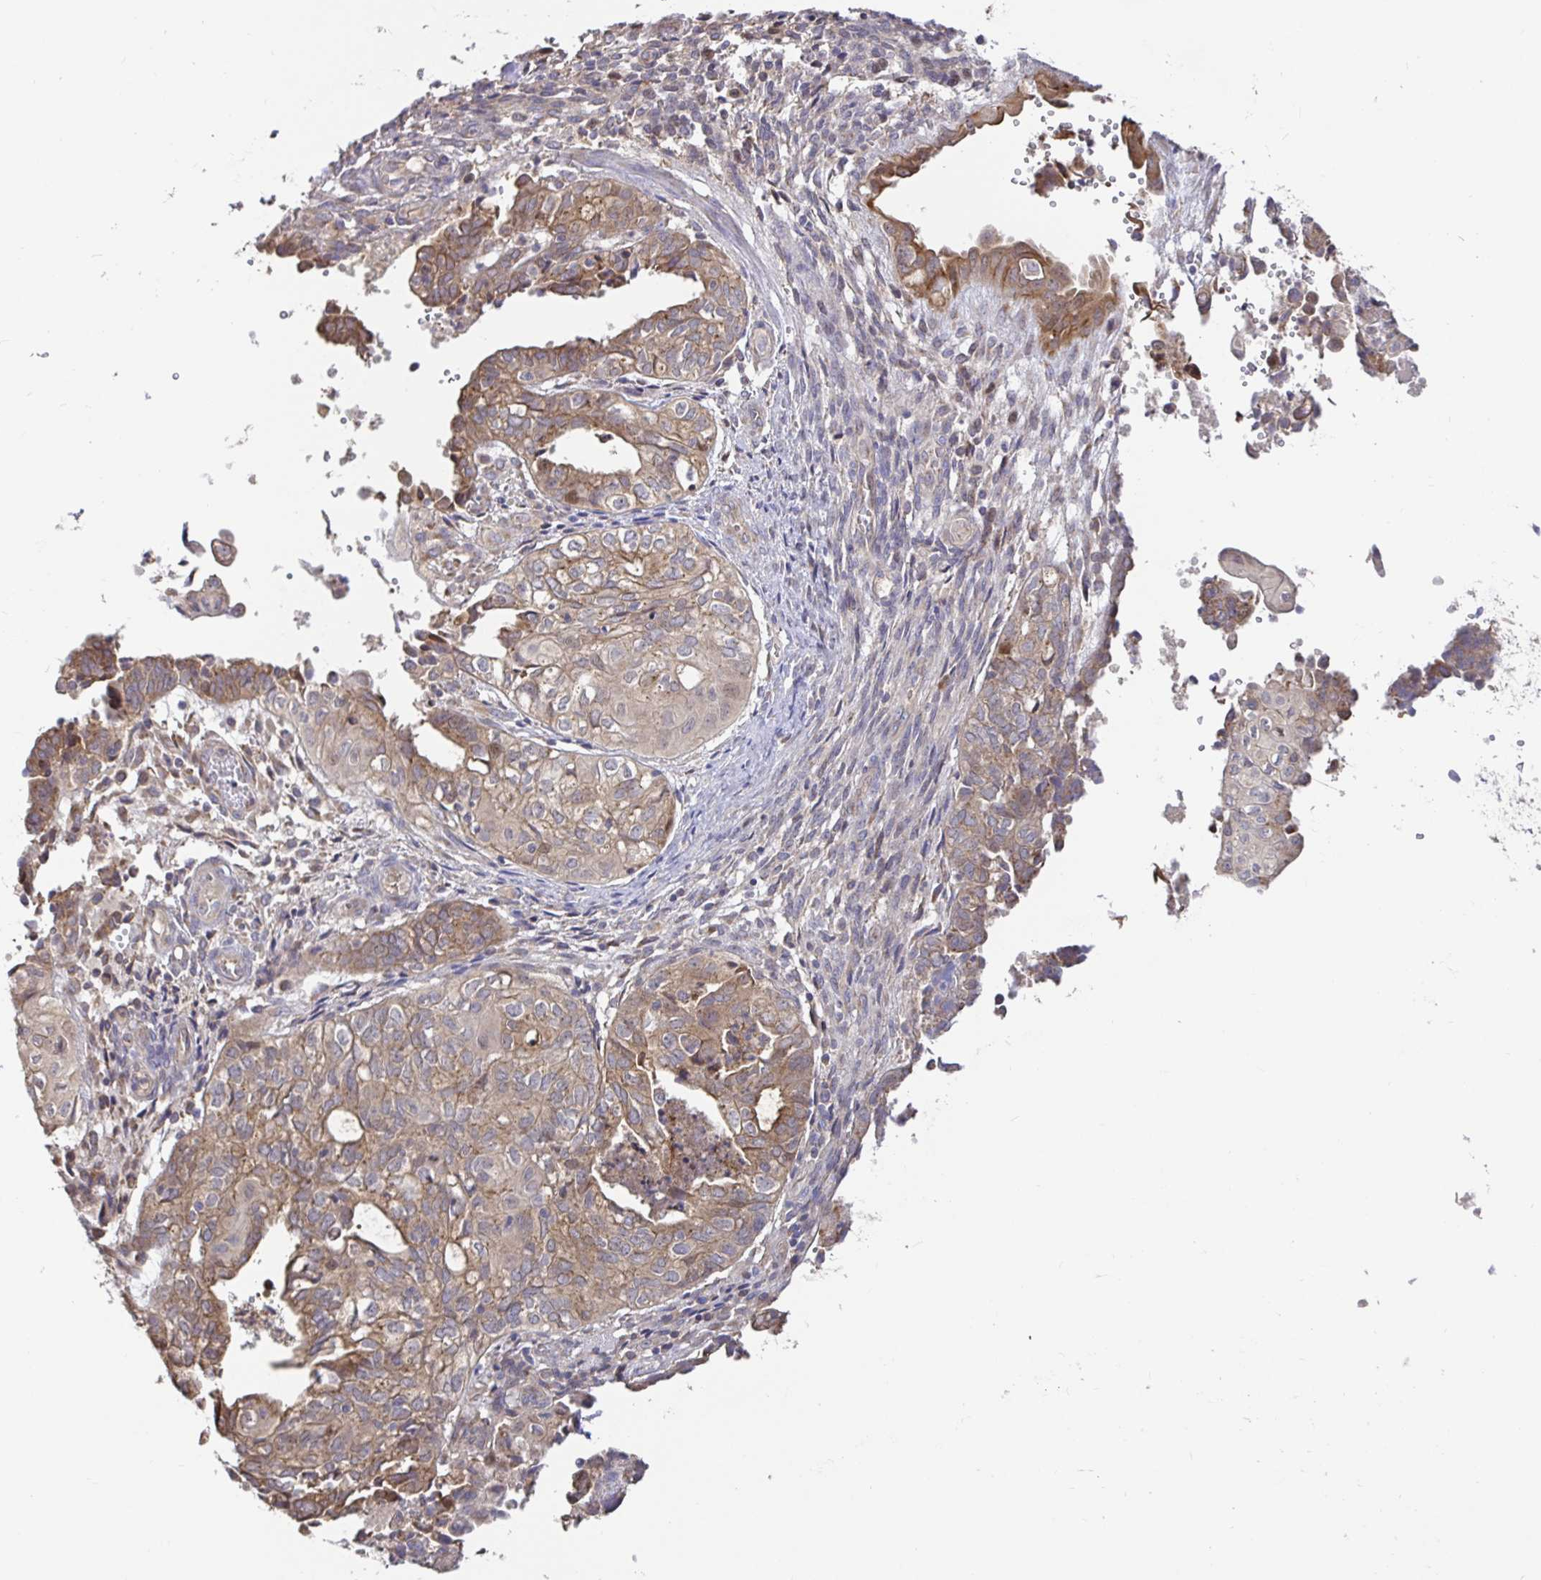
{"staining": {"intensity": "moderate", "quantity": "25%-75%", "location": "cytoplasmic/membranous"}, "tissue": "ovarian cancer", "cell_type": "Tumor cells", "image_type": "cancer", "snomed": [{"axis": "morphology", "description": "Carcinoma, endometroid"}, {"axis": "topography", "description": "Ovary"}], "caption": "A medium amount of moderate cytoplasmic/membranous expression is appreciated in about 25%-75% of tumor cells in ovarian cancer tissue. (Brightfield microscopy of DAB IHC at high magnification).", "gene": "ELP1", "patient": {"sex": "female", "age": 64}}